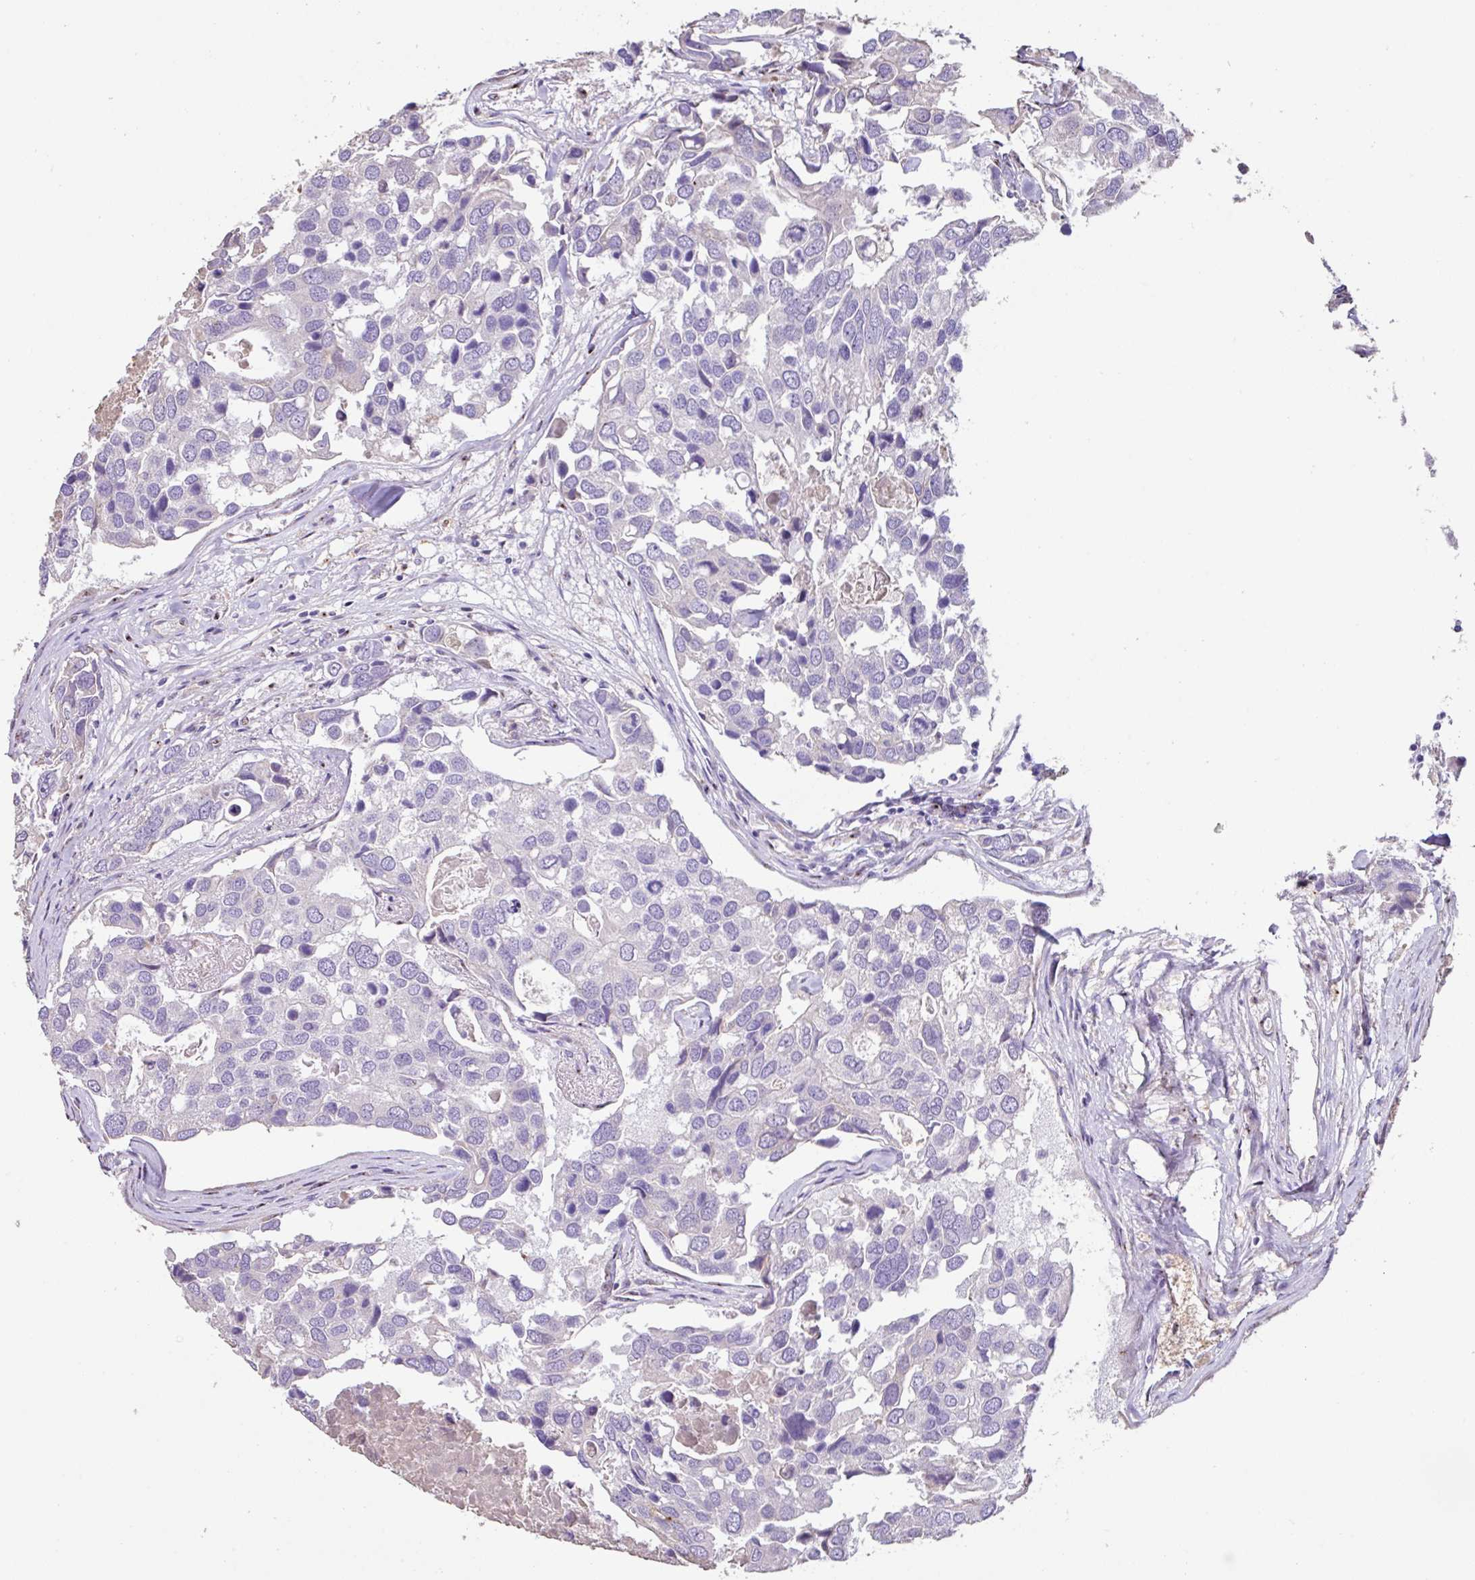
{"staining": {"intensity": "negative", "quantity": "none", "location": "none"}, "tissue": "breast cancer", "cell_type": "Tumor cells", "image_type": "cancer", "snomed": [{"axis": "morphology", "description": "Duct carcinoma"}, {"axis": "topography", "description": "Breast"}], "caption": "DAB (3,3'-diaminobenzidine) immunohistochemical staining of breast infiltrating ductal carcinoma reveals no significant expression in tumor cells.", "gene": "ZG16", "patient": {"sex": "female", "age": 83}}